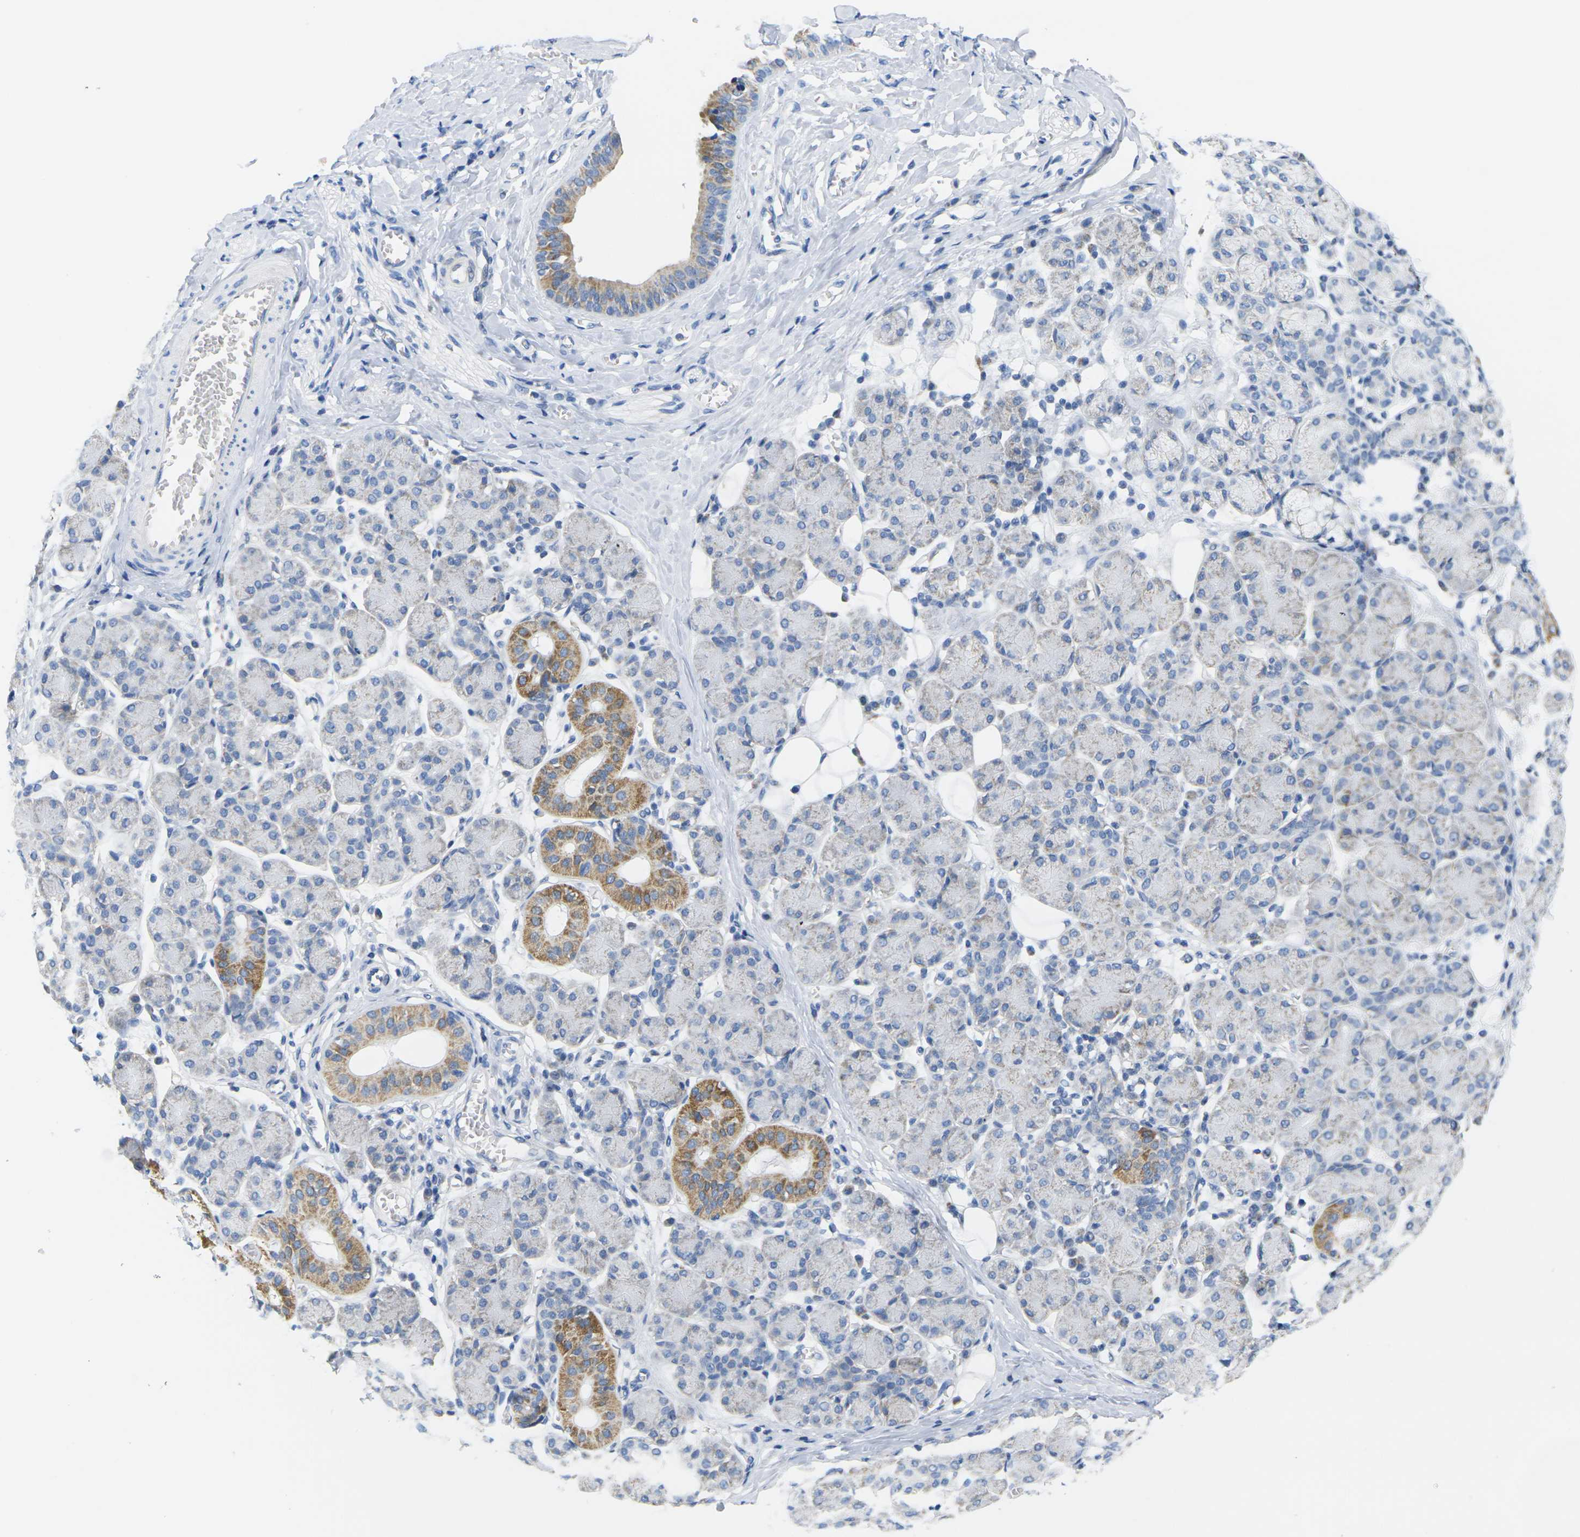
{"staining": {"intensity": "moderate", "quantity": "<25%", "location": "cytoplasmic/membranous"}, "tissue": "salivary gland", "cell_type": "Glandular cells", "image_type": "normal", "snomed": [{"axis": "morphology", "description": "Normal tissue, NOS"}, {"axis": "morphology", "description": "Inflammation, NOS"}, {"axis": "topography", "description": "Lymph node"}, {"axis": "topography", "description": "Salivary gland"}], "caption": "Immunohistochemical staining of benign human salivary gland reveals low levels of moderate cytoplasmic/membranous positivity in approximately <25% of glandular cells.", "gene": "TMEM204", "patient": {"sex": "male", "age": 3}}